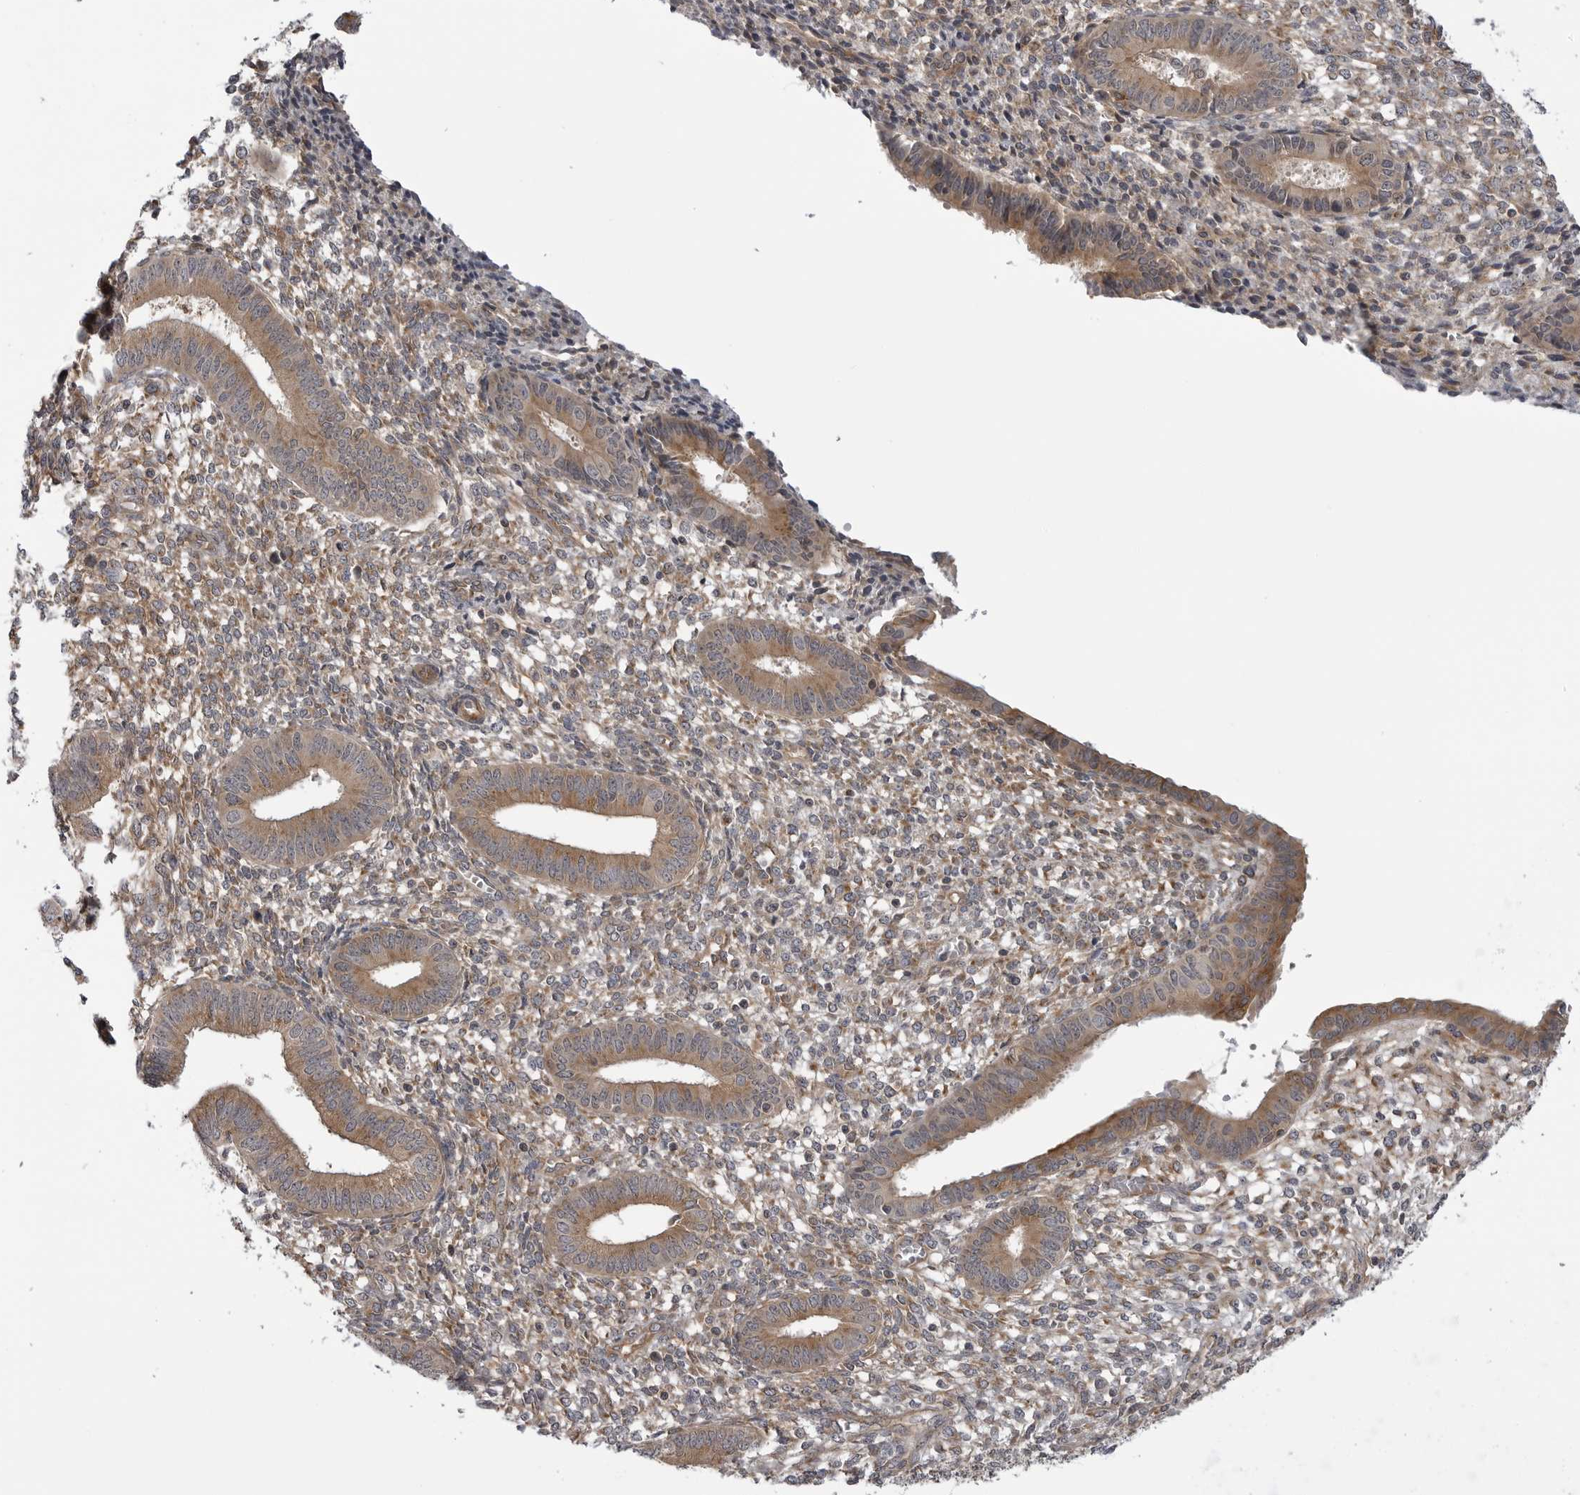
{"staining": {"intensity": "moderate", "quantity": "25%-75%", "location": "cytoplasmic/membranous"}, "tissue": "endometrium", "cell_type": "Cells in endometrial stroma", "image_type": "normal", "snomed": [{"axis": "morphology", "description": "Normal tissue, NOS"}, {"axis": "topography", "description": "Endometrium"}], "caption": "Protein staining shows moderate cytoplasmic/membranous staining in about 25%-75% of cells in endometrial stroma in normal endometrium. Using DAB (3,3'-diaminobenzidine) (brown) and hematoxylin (blue) stains, captured at high magnification using brightfield microscopy.", "gene": "LRRC45", "patient": {"sex": "female", "age": 46}}